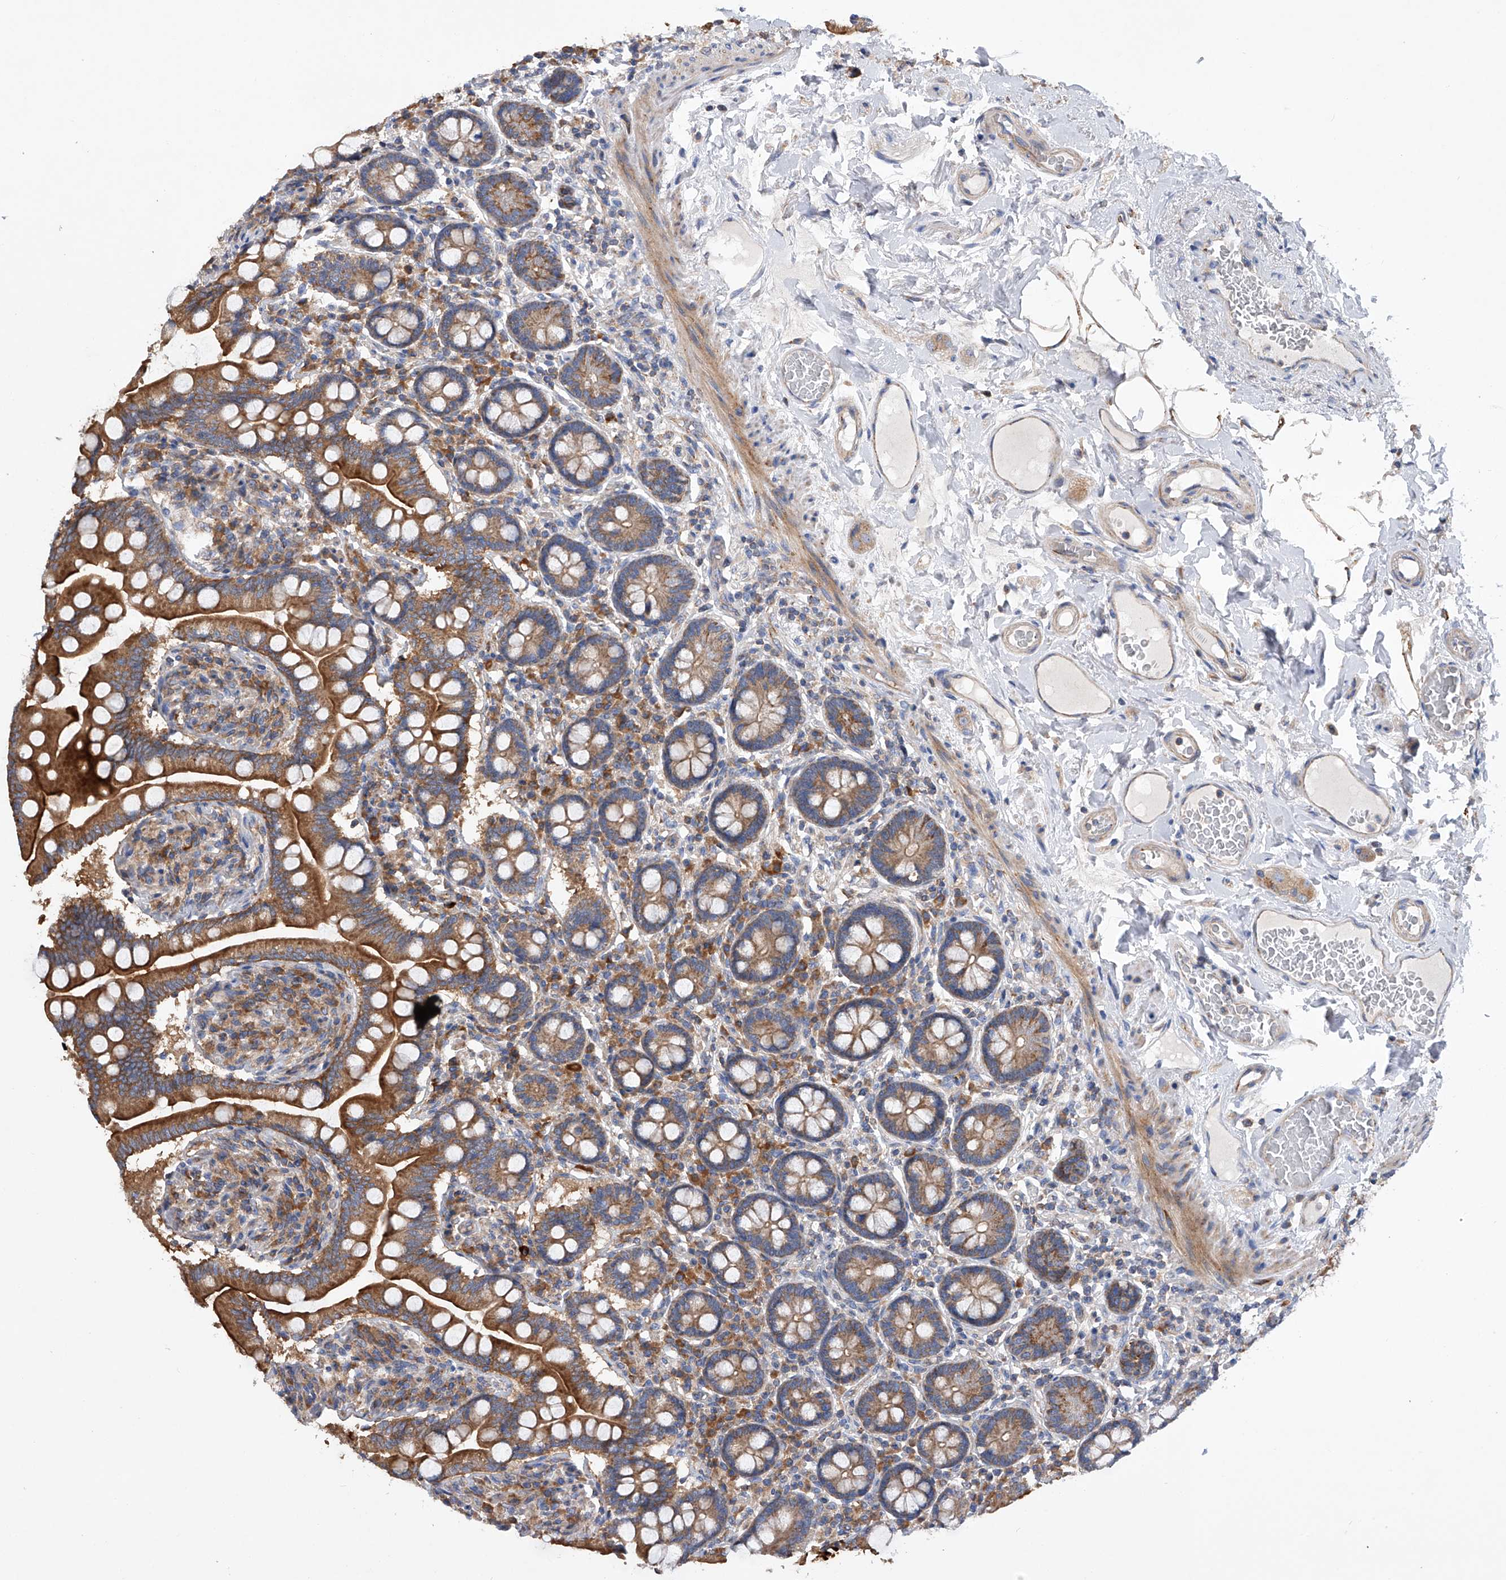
{"staining": {"intensity": "moderate", "quantity": ">75%", "location": "cytoplasmic/membranous"}, "tissue": "small intestine", "cell_type": "Glandular cells", "image_type": "normal", "snomed": [{"axis": "morphology", "description": "Normal tissue, NOS"}, {"axis": "topography", "description": "Small intestine"}], "caption": "Human small intestine stained for a protein (brown) displays moderate cytoplasmic/membranous positive staining in approximately >75% of glandular cells.", "gene": "MLYCD", "patient": {"sex": "female", "age": 64}}